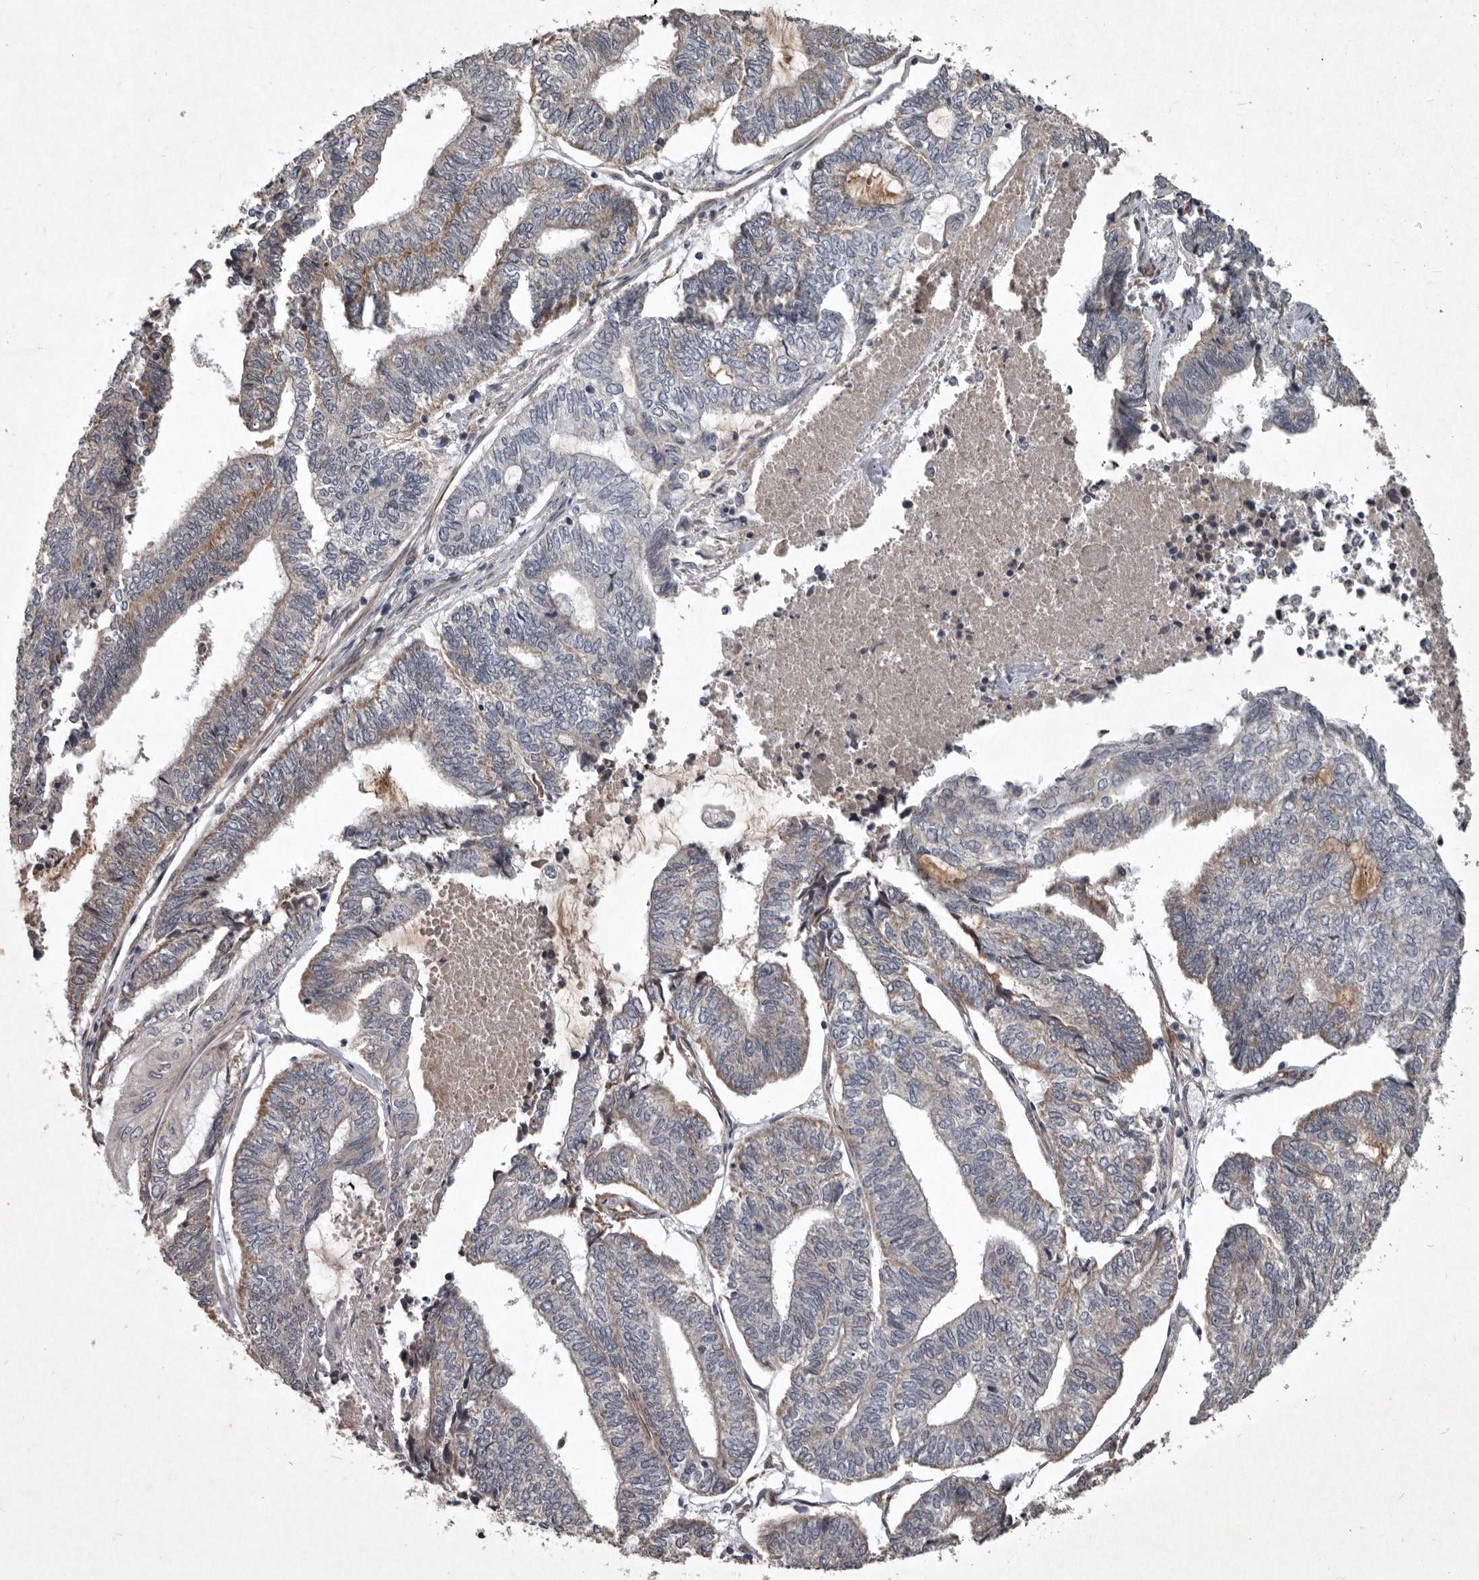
{"staining": {"intensity": "moderate", "quantity": "25%-75%", "location": "cytoplasmic/membranous"}, "tissue": "endometrial cancer", "cell_type": "Tumor cells", "image_type": "cancer", "snomed": [{"axis": "morphology", "description": "Adenocarcinoma, NOS"}, {"axis": "topography", "description": "Uterus"}, {"axis": "topography", "description": "Endometrium"}], "caption": "This is an image of IHC staining of endometrial cancer, which shows moderate positivity in the cytoplasmic/membranous of tumor cells.", "gene": "MRPS15", "patient": {"sex": "female", "age": 70}}